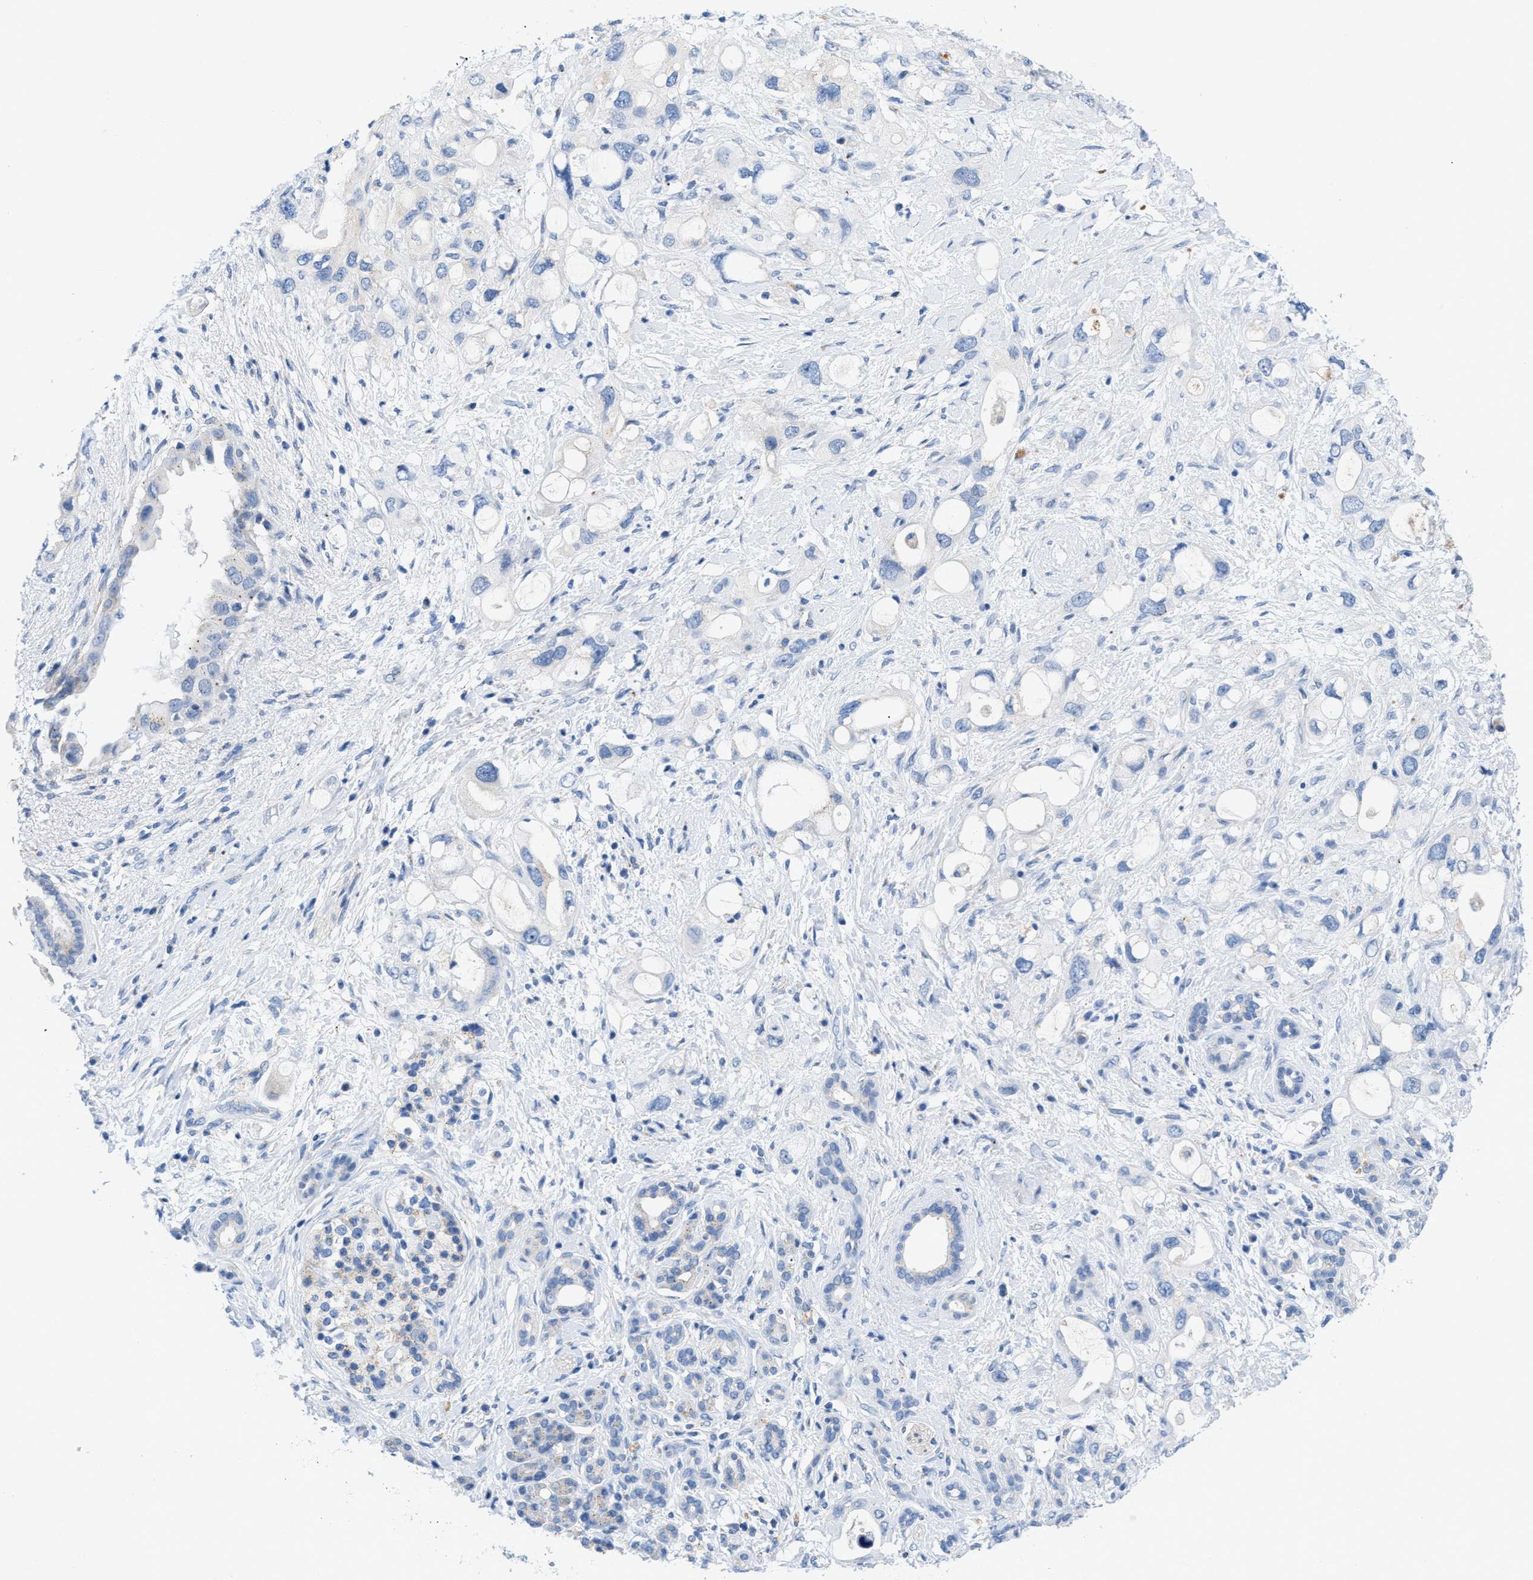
{"staining": {"intensity": "negative", "quantity": "none", "location": "none"}, "tissue": "pancreatic cancer", "cell_type": "Tumor cells", "image_type": "cancer", "snomed": [{"axis": "morphology", "description": "Adenocarcinoma, NOS"}, {"axis": "topography", "description": "Pancreas"}], "caption": "An immunohistochemistry (IHC) image of pancreatic cancer is shown. There is no staining in tumor cells of pancreatic cancer.", "gene": "FDCSP", "patient": {"sex": "female", "age": 56}}